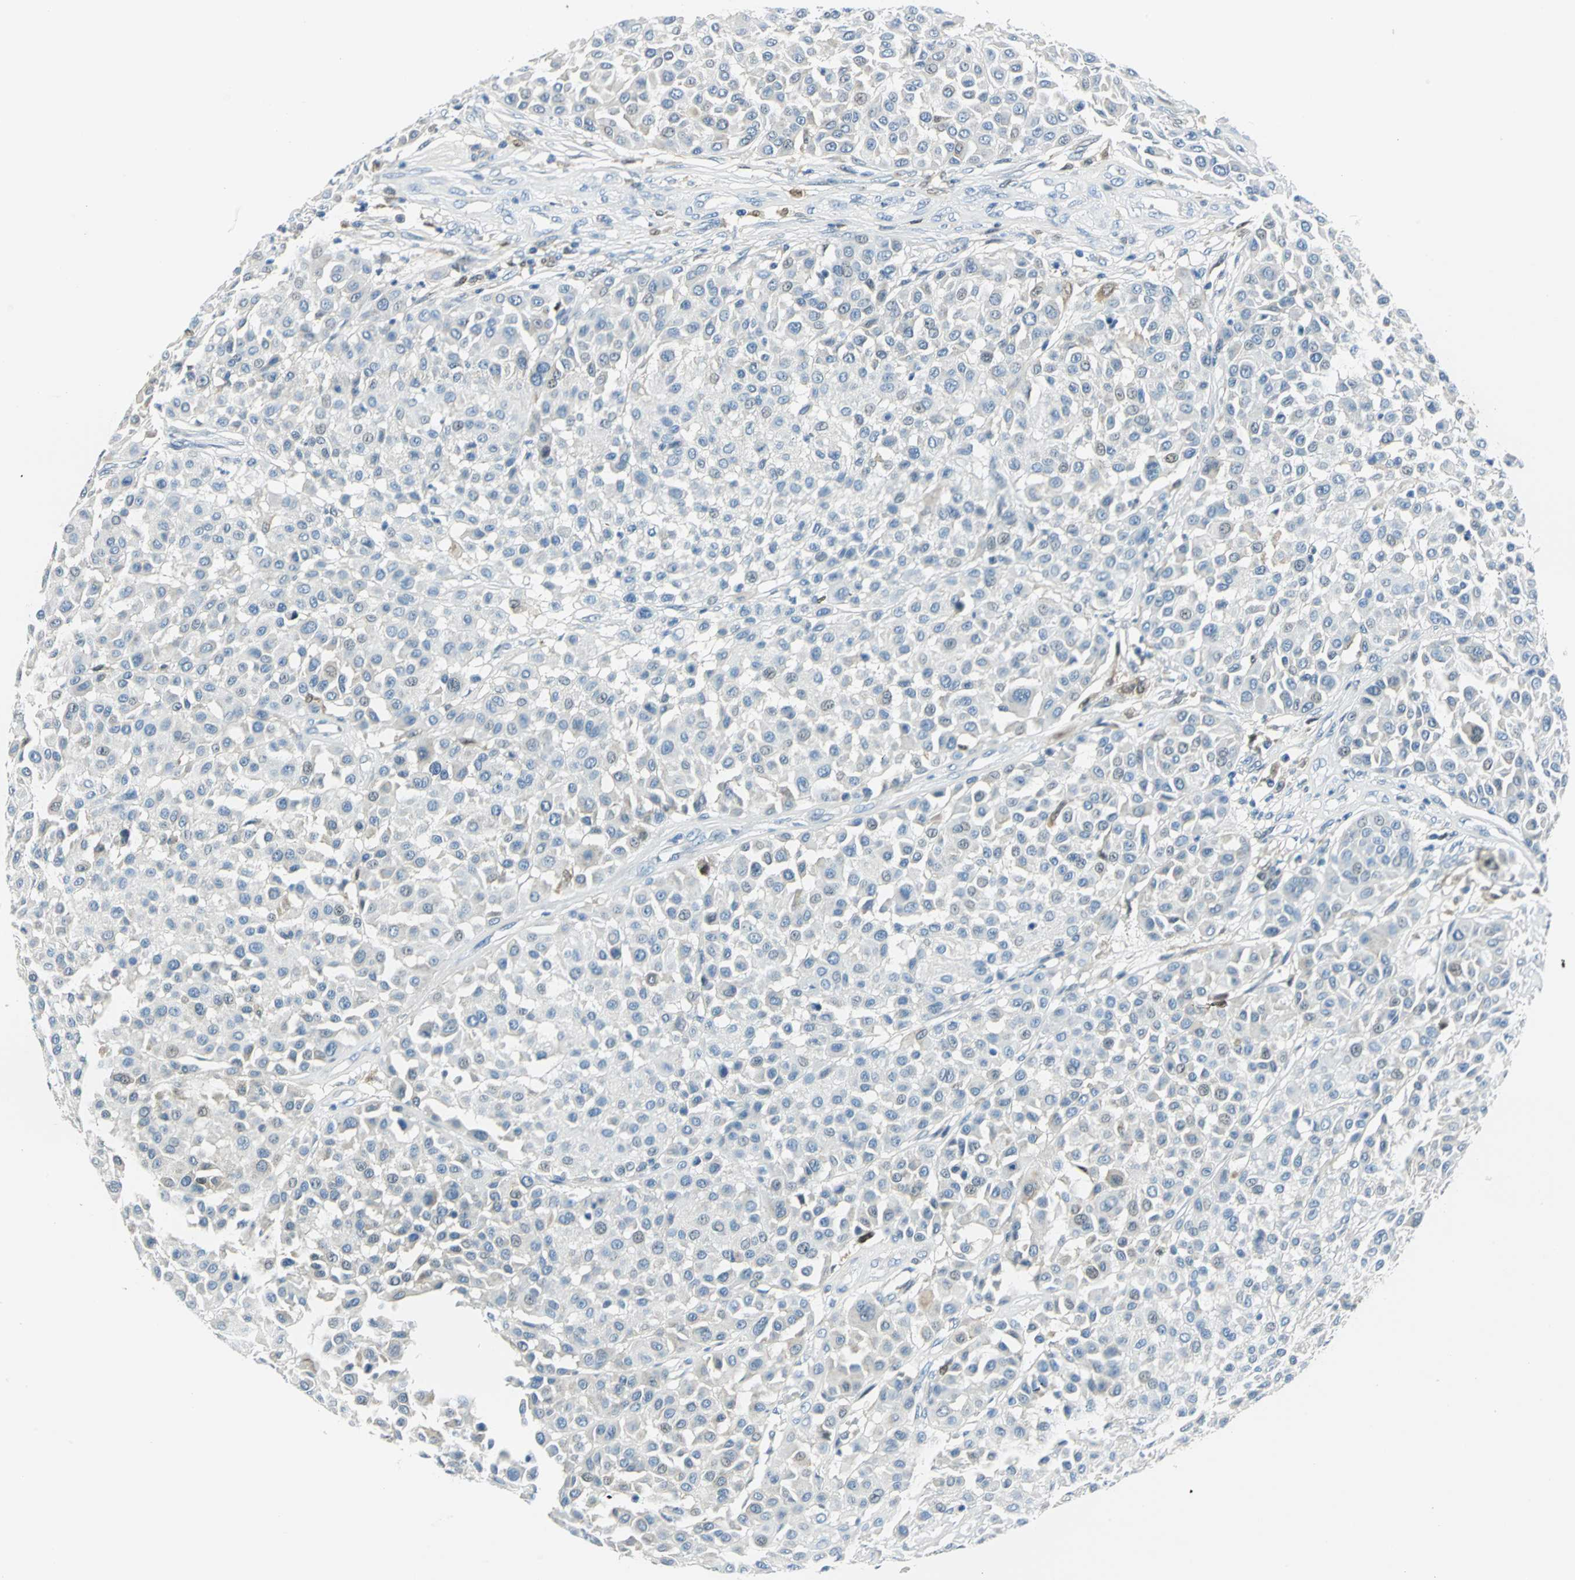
{"staining": {"intensity": "weak", "quantity": "<25%", "location": "cytoplasmic/membranous,nuclear"}, "tissue": "melanoma", "cell_type": "Tumor cells", "image_type": "cancer", "snomed": [{"axis": "morphology", "description": "Malignant melanoma, Metastatic site"}, {"axis": "topography", "description": "Soft tissue"}], "caption": "Tumor cells are negative for brown protein staining in melanoma.", "gene": "AKR1A1", "patient": {"sex": "male", "age": 41}}